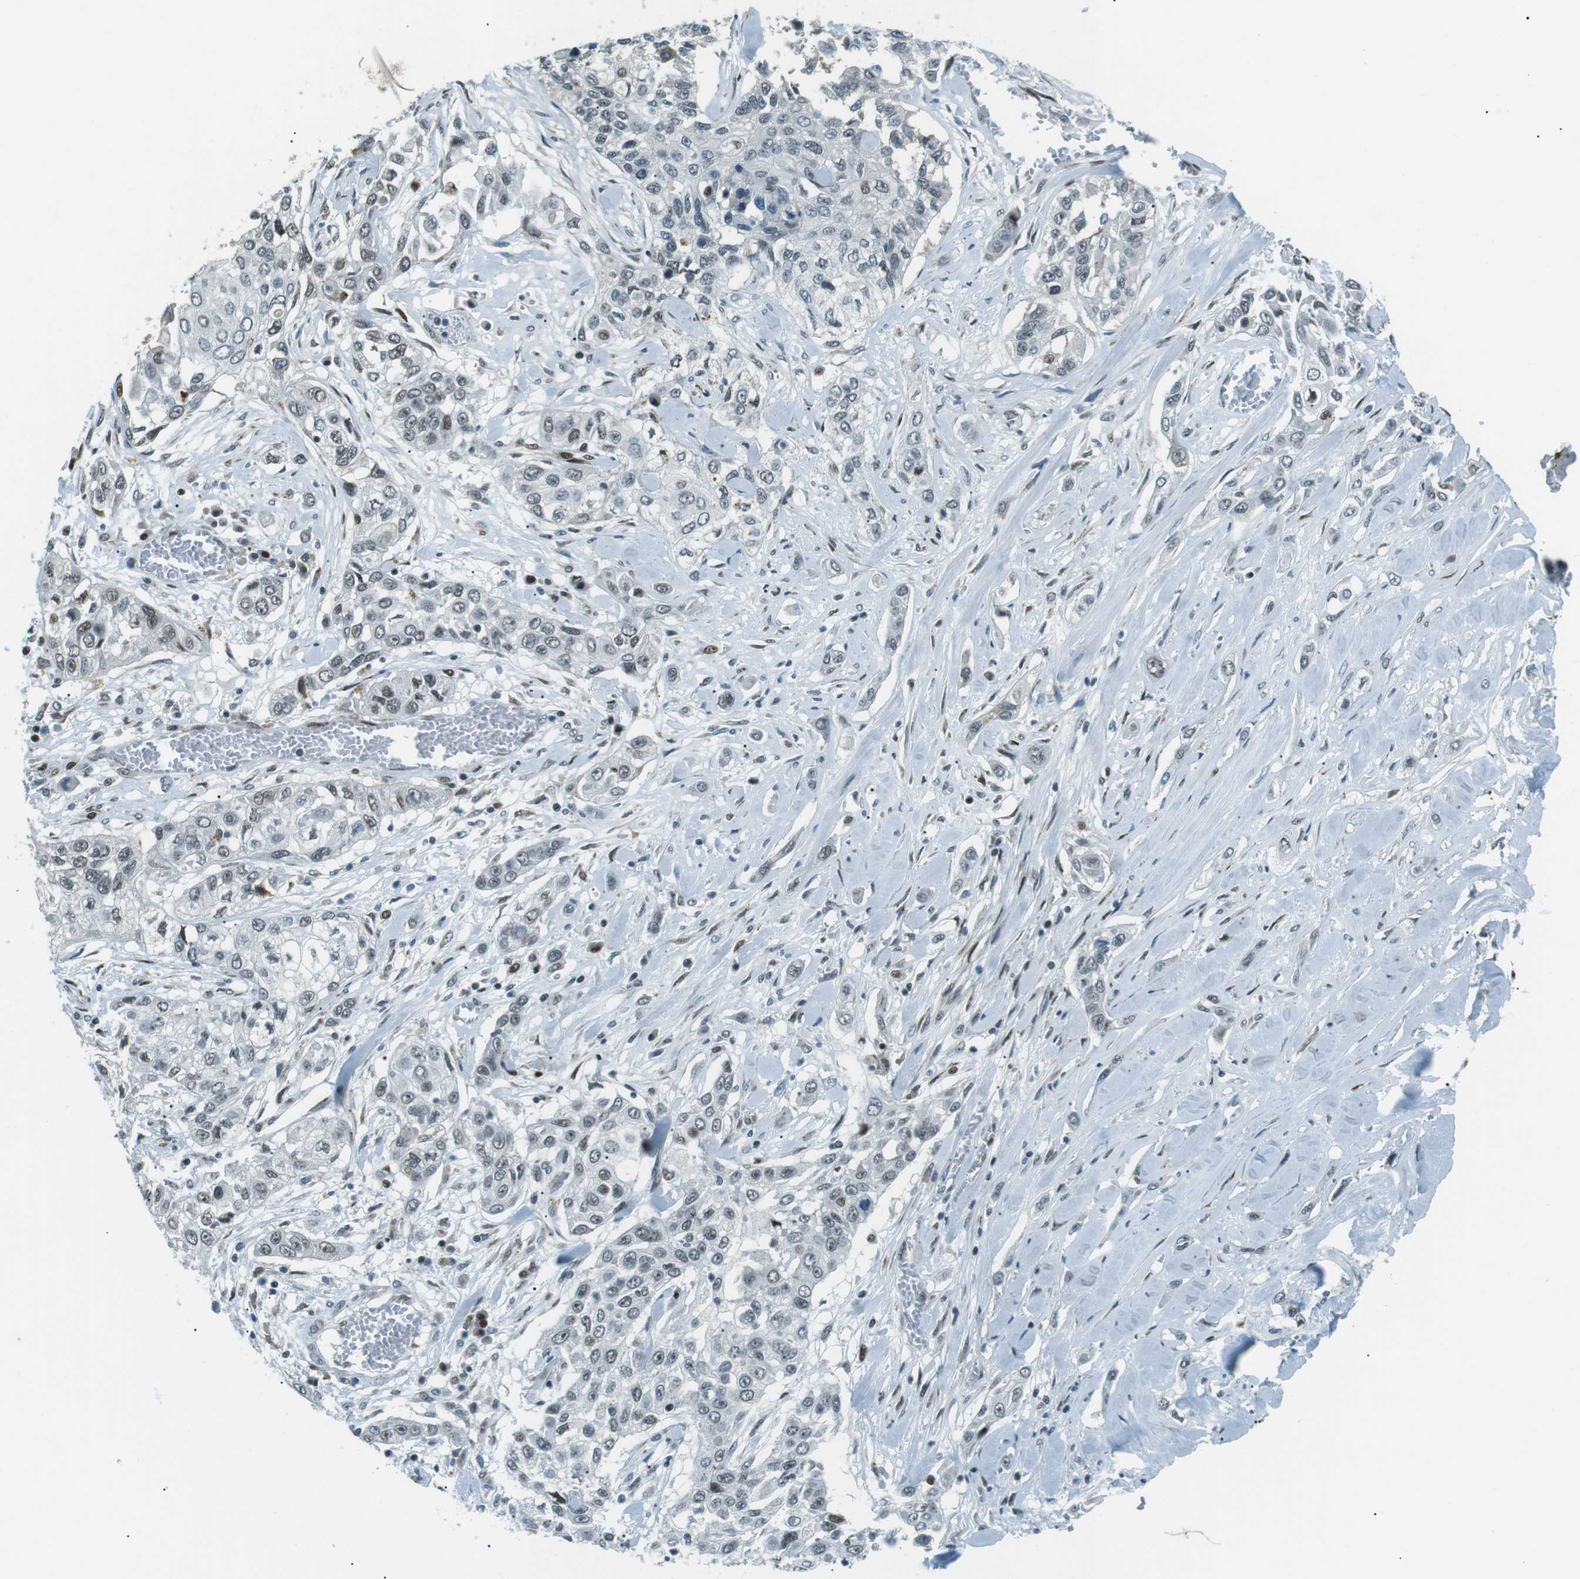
{"staining": {"intensity": "moderate", "quantity": "<25%", "location": "nuclear"}, "tissue": "lung cancer", "cell_type": "Tumor cells", "image_type": "cancer", "snomed": [{"axis": "morphology", "description": "Squamous cell carcinoma, NOS"}, {"axis": "topography", "description": "Lung"}], "caption": "The micrograph displays staining of squamous cell carcinoma (lung), revealing moderate nuclear protein staining (brown color) within tumor cells.", "gene": "PJA1", "patient": {"sex": "male", "age": 71}}